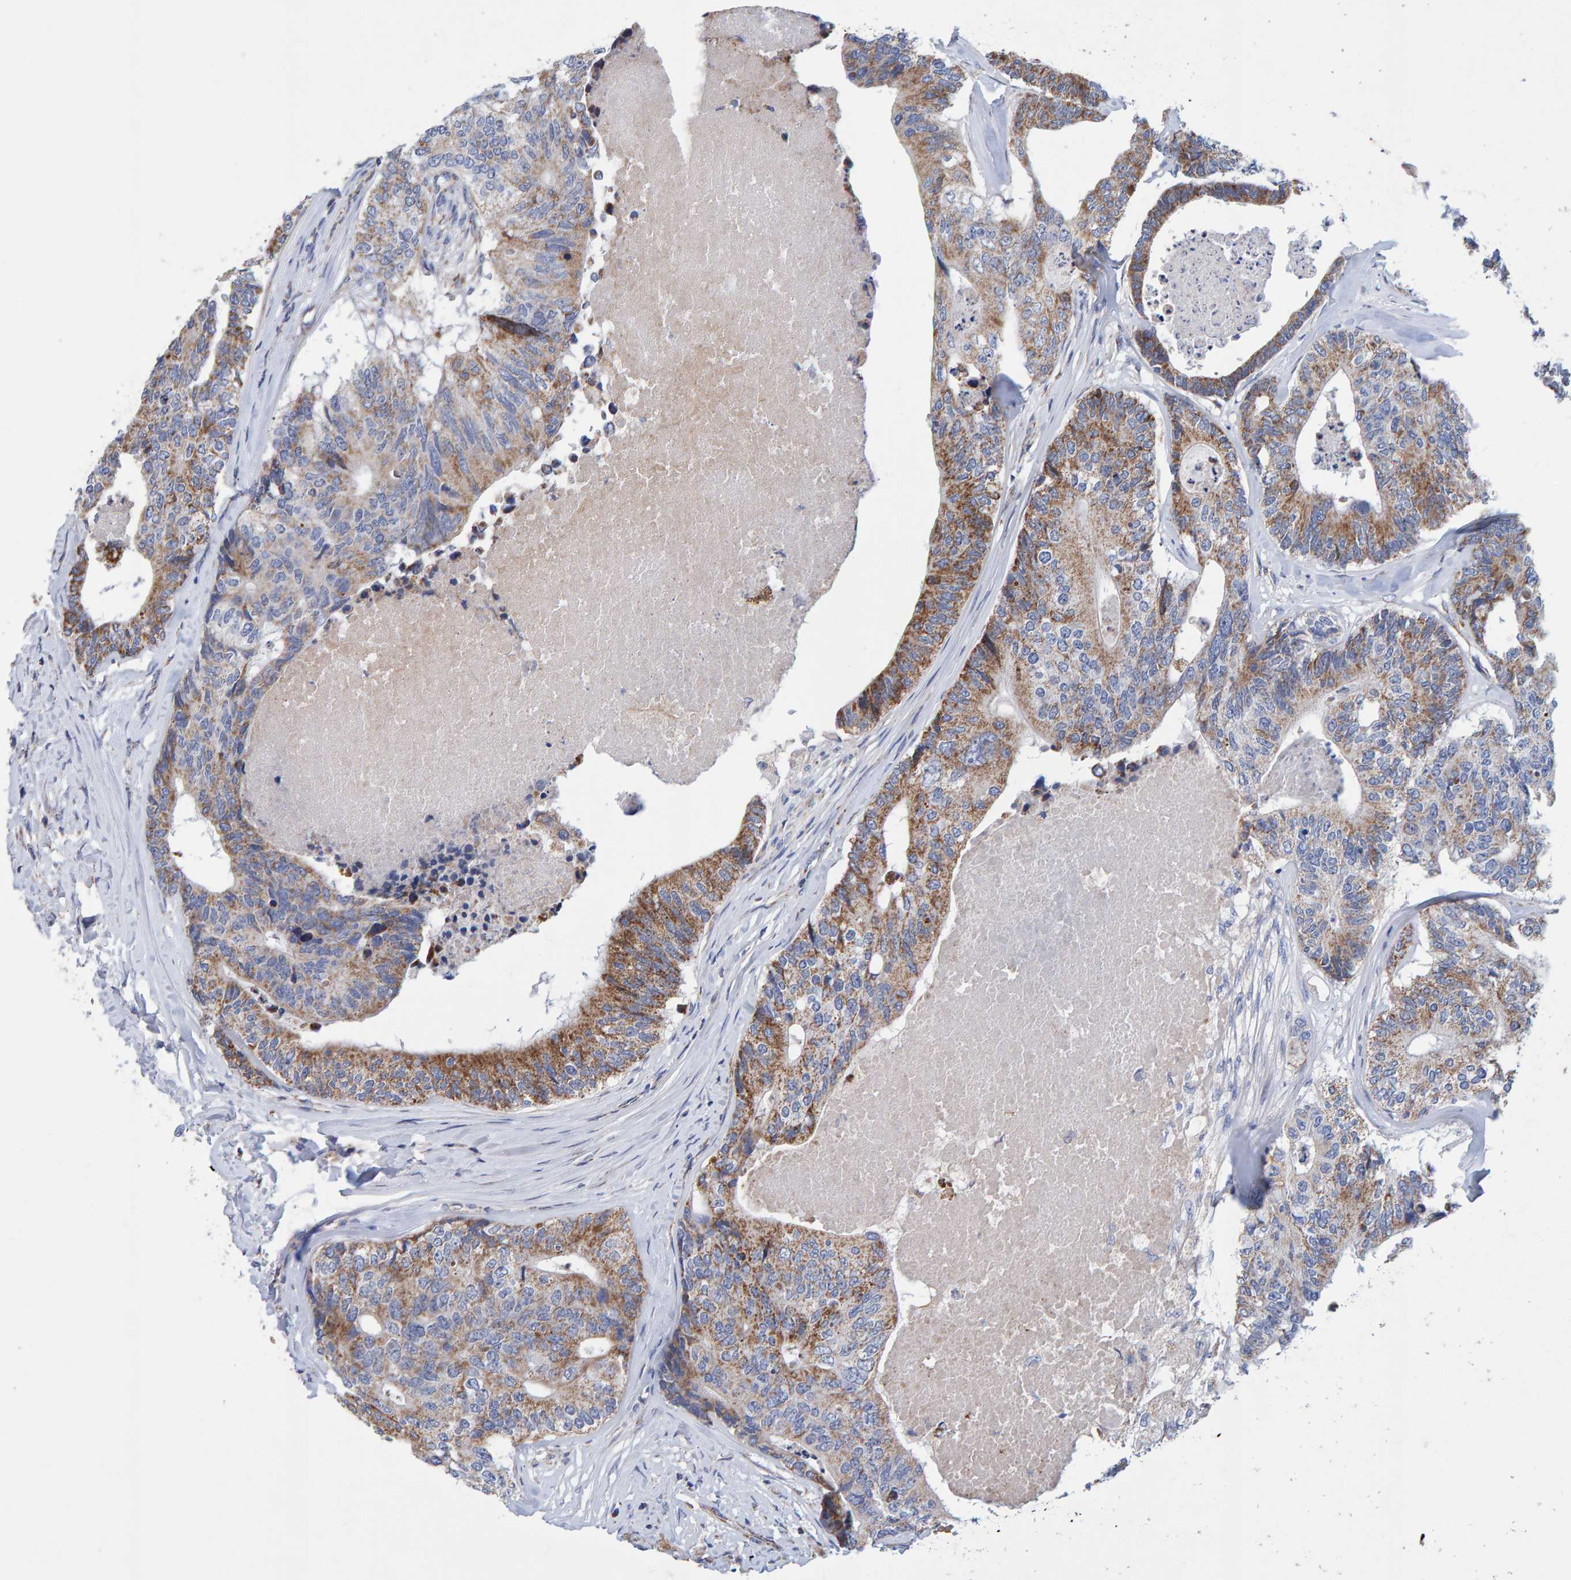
{"staining": {"intensity": "moderate", "quantity": "25%-75%", "location": "cytoplasmic/membranous"}, "tissue": "colorectal cancer", "cell_type": "Tumor cells", "image_type": "cancer", "snomed": [{"axis": "morphology", "description": "Adenocarcinoma, NOS"}, {"axis": "topography", "description": "Colon"}], "caption": "Adenocarcinoma (colorectal) was stained to show a protein in brown. There is medium levels of moderate cytoplasmic/membranous positivity in about 25%-75% of tumor cells. (Brightfield microscopy of DAB IHC at high magnification).", "gene": "EFR3A", "patient": {"sex": "female", "age": 67}}